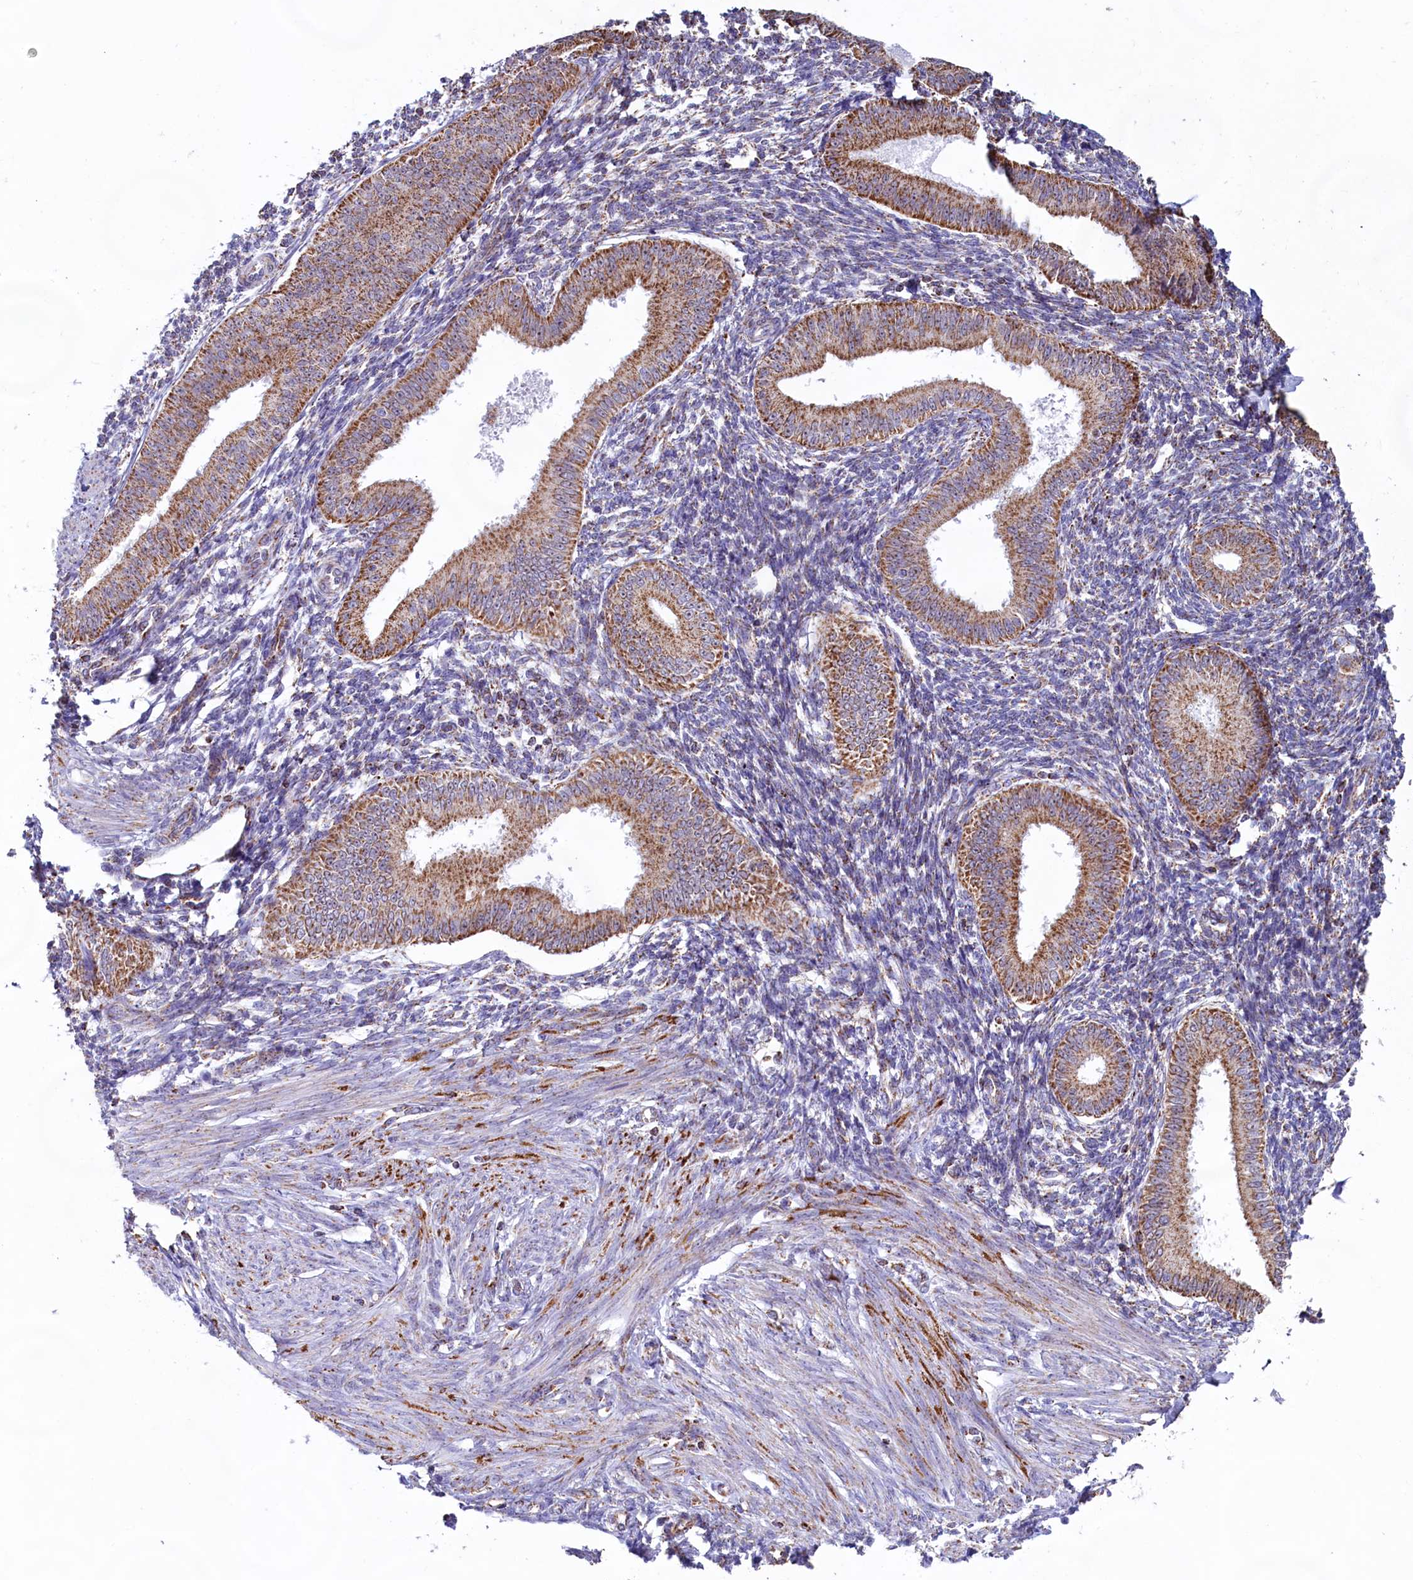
{"staining": {"intensity": "negative", "quantity": "none", "location": "none"}, "tissue": "endometrium", "cell_type": "Cells in endometrial stroma", "image_type": "normal", "snomed": [{"axis": "morphology", "description": "Normal tissue, NOS"}, {"axis": "topography", "description": "Uterus"}, {"axis": "topography", "description": "Endometrium"}], "caption": "High power microscopy image of an IHC image of unremarkable endometrium, revealing no significant expression in cells in endometrial stroma. Nuclei are stained in blue.", "gene": "C1D", "patient": {"sex": "female", "age": 48}}